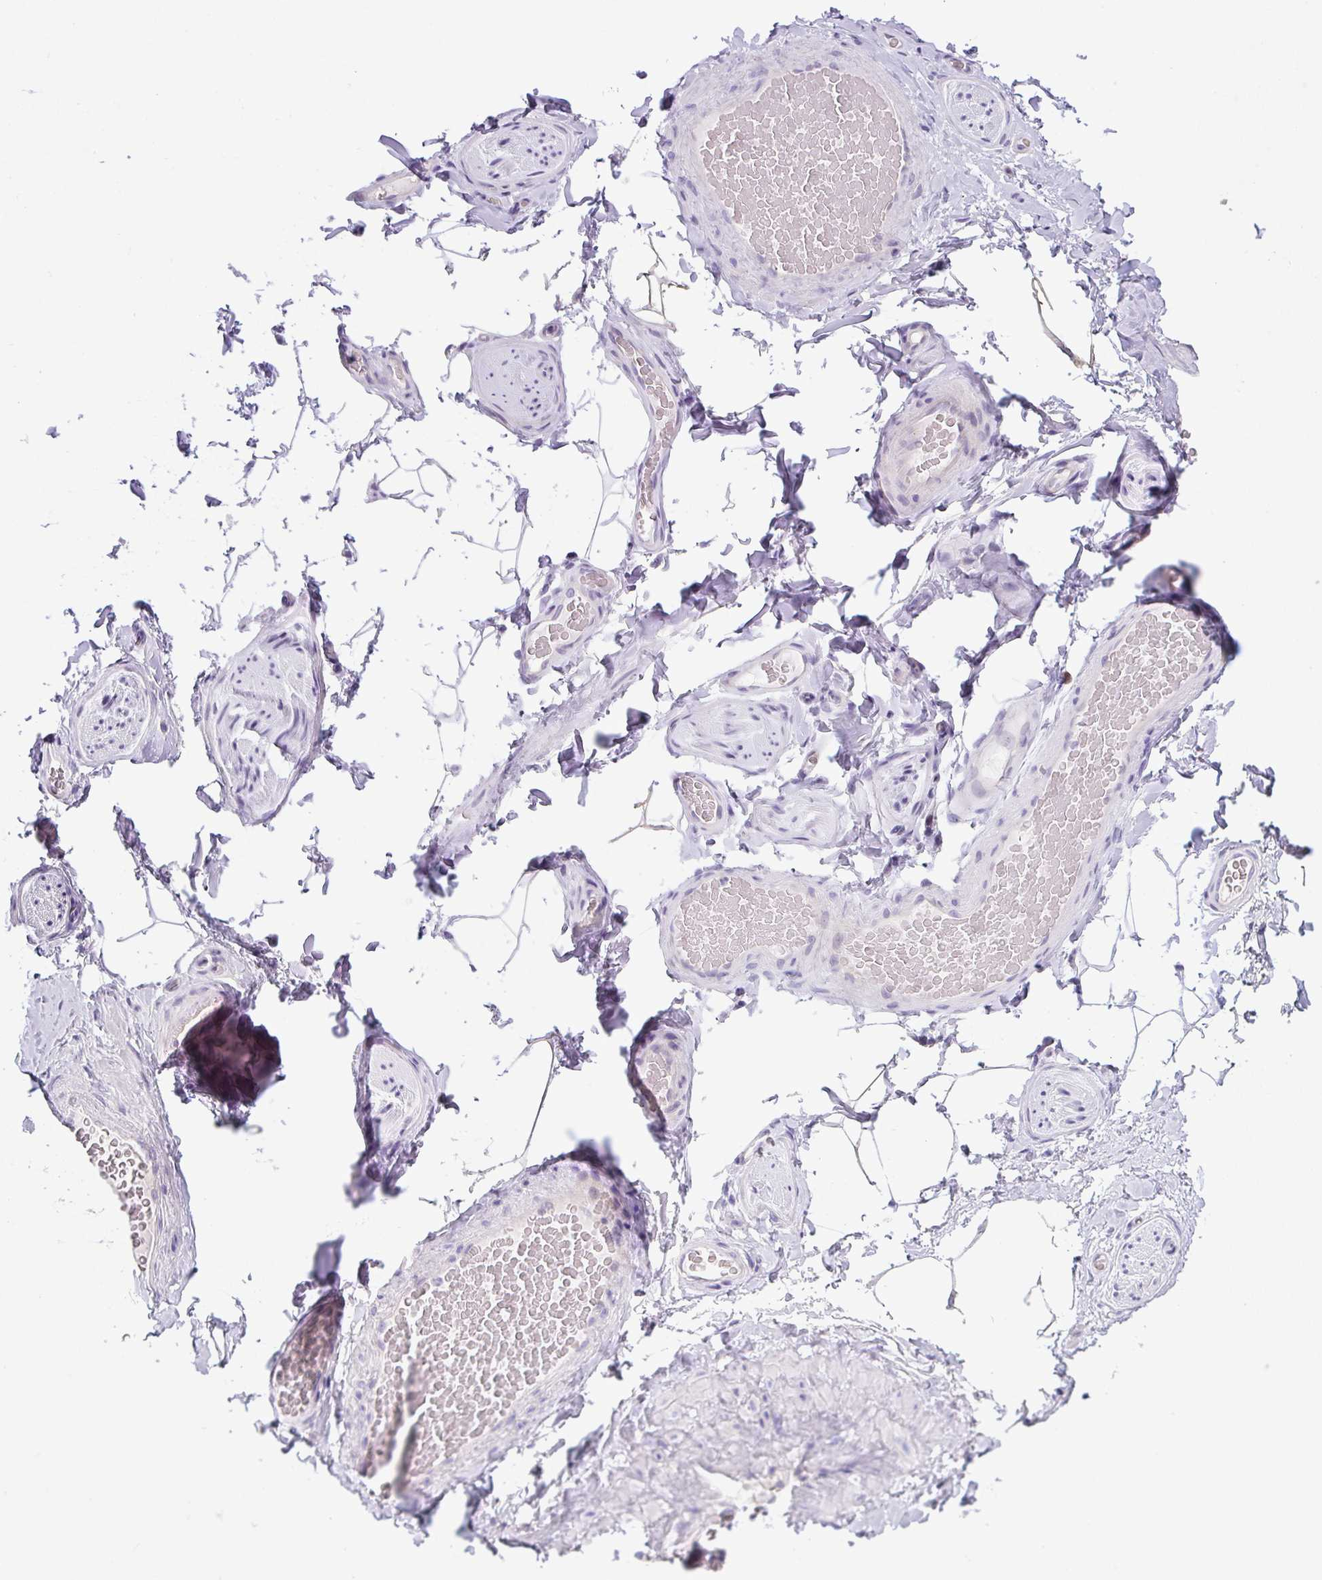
{"staining": {"intensity": "negative", "quantity": "none", "location": "none"}, "tissue": "adipose tissue", "cell_type": "Adipocytes", "image_type": "normal", "snomed": [{"axis": "morphology", "description": "Normal tissue, NOS"}, {"axis": "topography", "description": "Vascular tissue"}, {"axis": "topography", "description": "Peripheral nerve tissue"}], "caption": "A high-resolution image shows immunohistochemistry (IHC) staining of normal adipose tissue, which displays no significant positivity in adipocytes.", "gene": "ADAMTS19", "patient": {"sex": "male", "age": 41}}